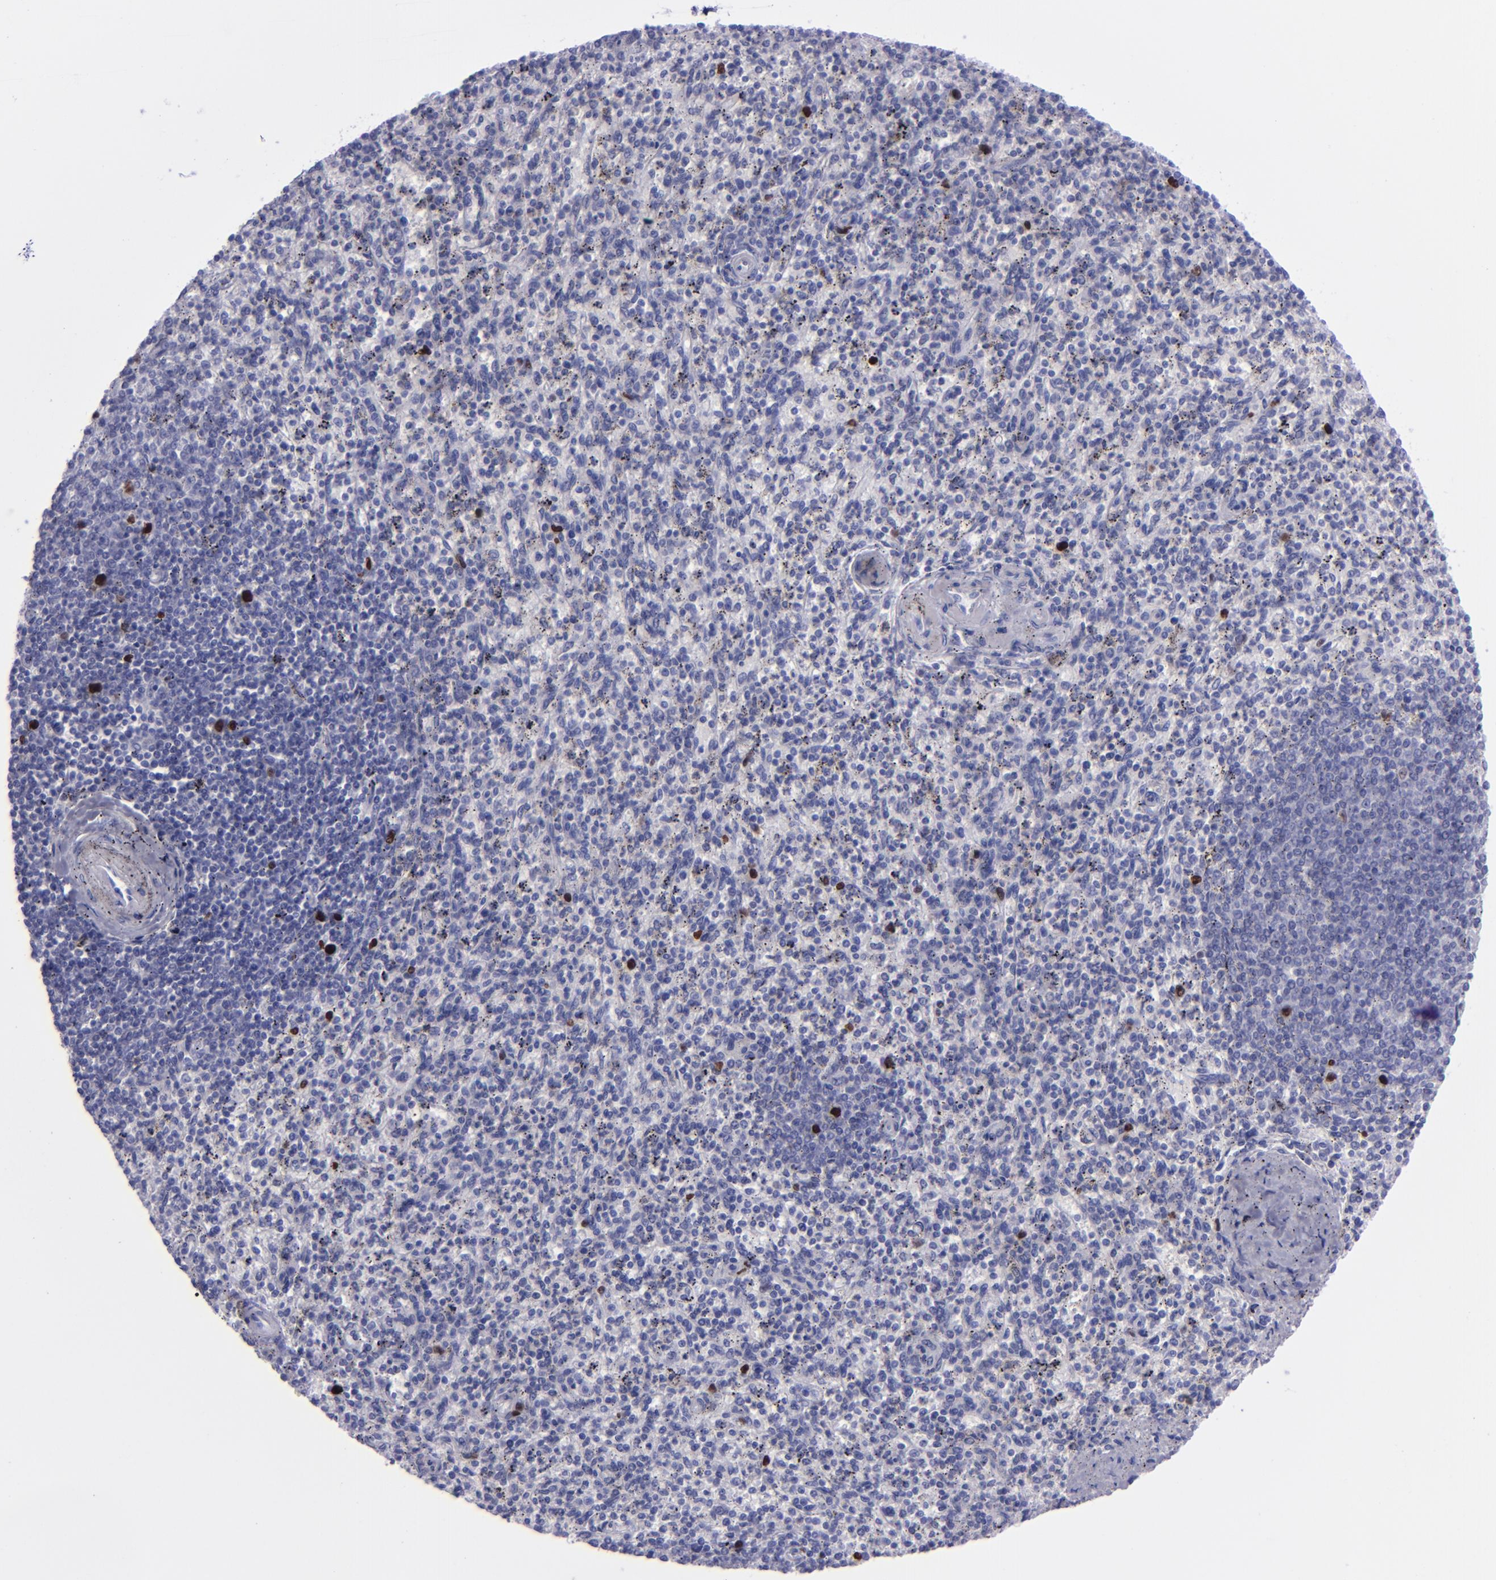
{"staining": {"intensity": "strong", "quantity": "<25%", "location": "nuclear"}, "tissue": "spleen", "cell_type": "Cells in red pulp", "image_type": "normal", "snomed": [{"axis": "morphology", "description": "Normal tissue, NOS"}, {"axis": "topography", "description": "Spleen"}], "caption": "There is medium levels of strong nuclear expression in cells in red pulp of normal spleen, as demonstrated by immunohistochemical staining (brown color).", "gene": "TOP2A", "patient": {"sex": "male", "age": 72}}